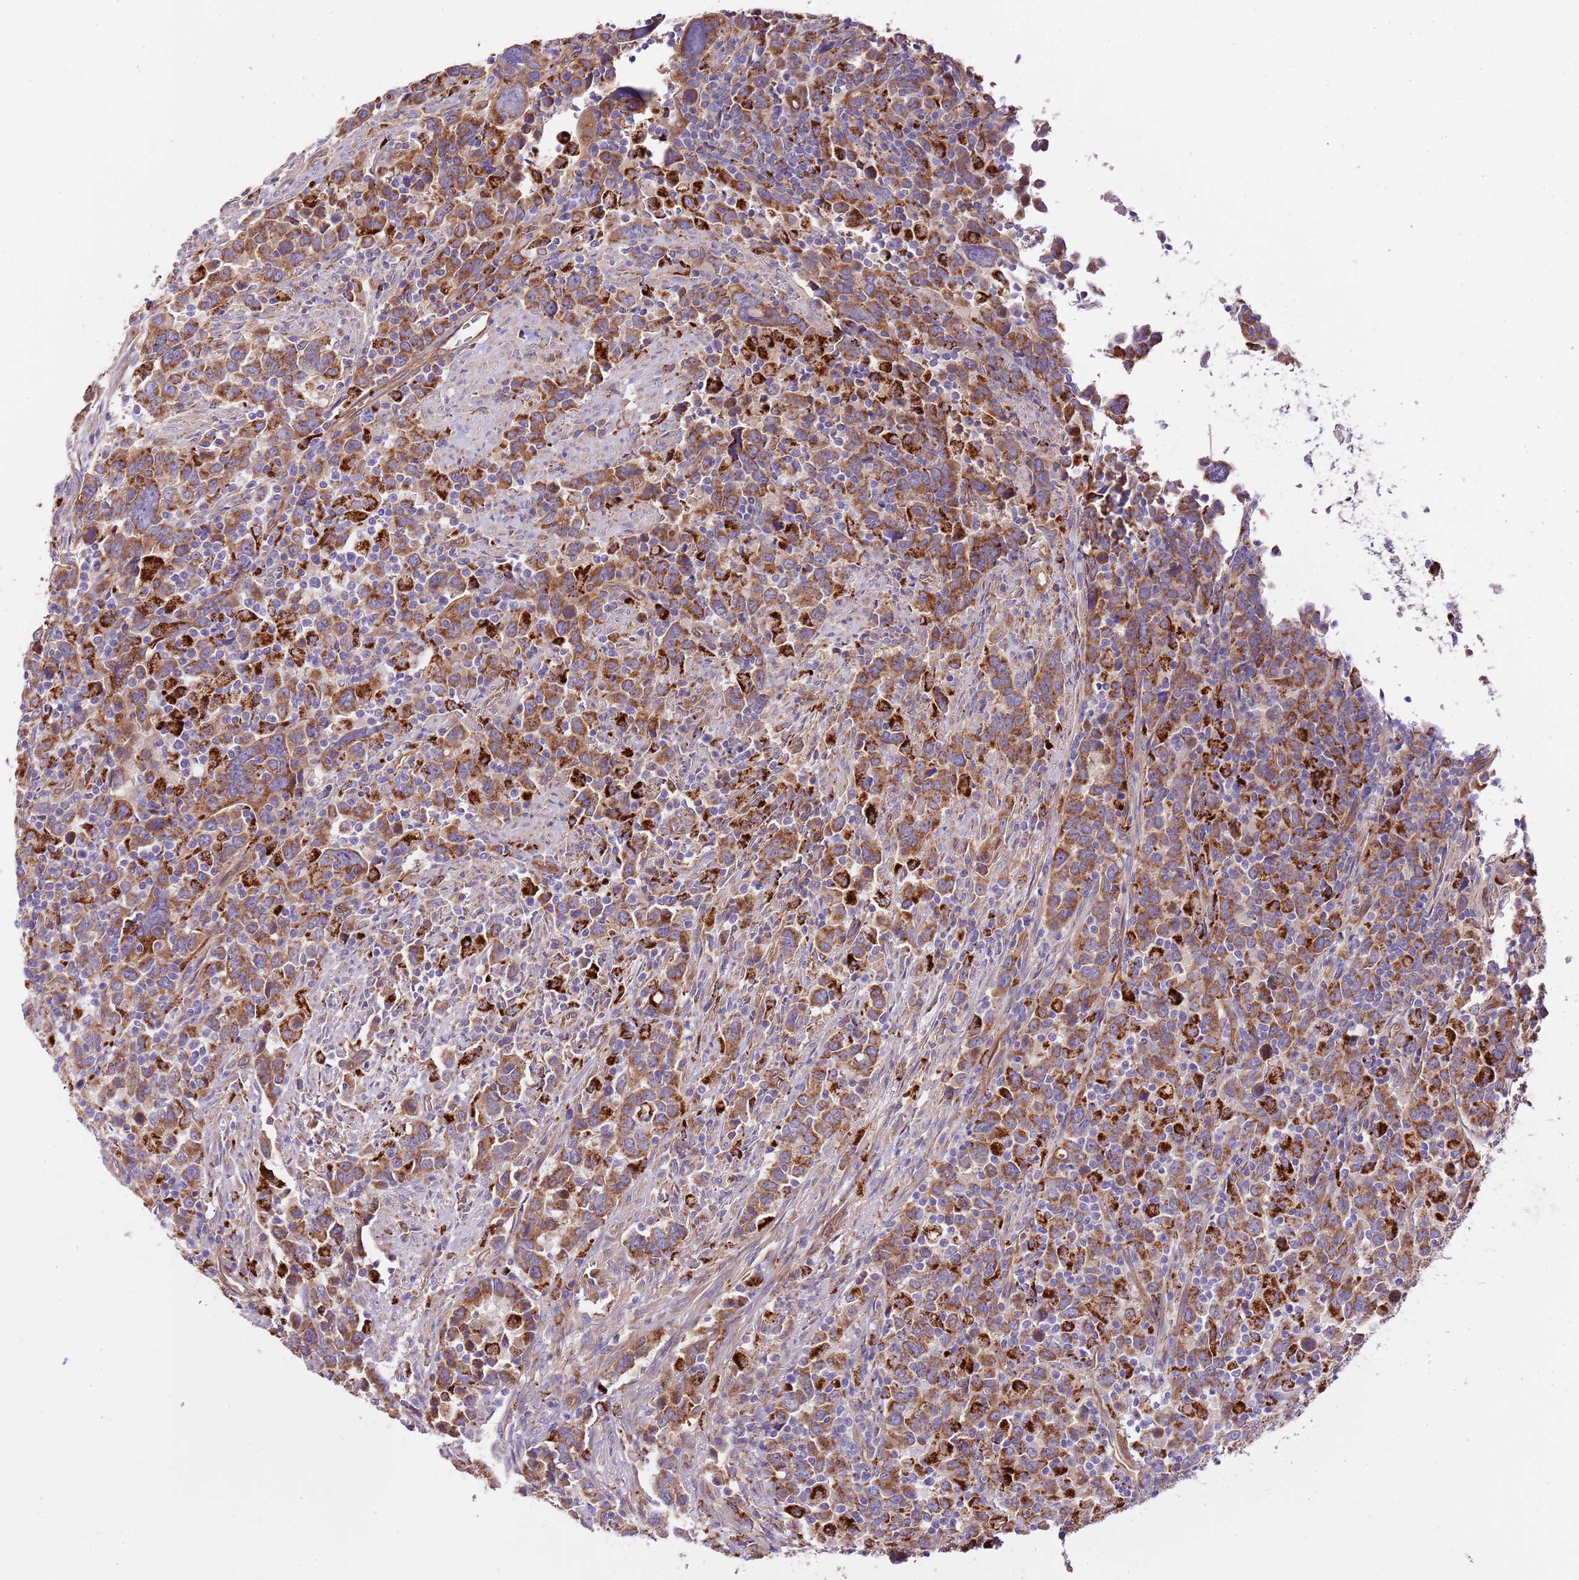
{"staining": {"intensity": "moderate", "quantity": "25%-75%", "location": "cytoplasmic/membranous"}, "tissue": "urothelial cancer", "cell_type": "Tumor cells", "image_type": "cancer", "snomed": [{"axis": "morphology", "description": "Urothelial carcinoma, High grade"}, {"axis": "topography", "description": "Urinary bladder"}], "caption": "DAB (3,3'-diaminobenzidine) immunohistochemical staining of human urothelial cancer reveals moderate cytoplasmic/membranous protein expression in about 25%-75% of tumor cells.", "gene": "DOCK6", "patient": {"sex": "male", "age": 61}}